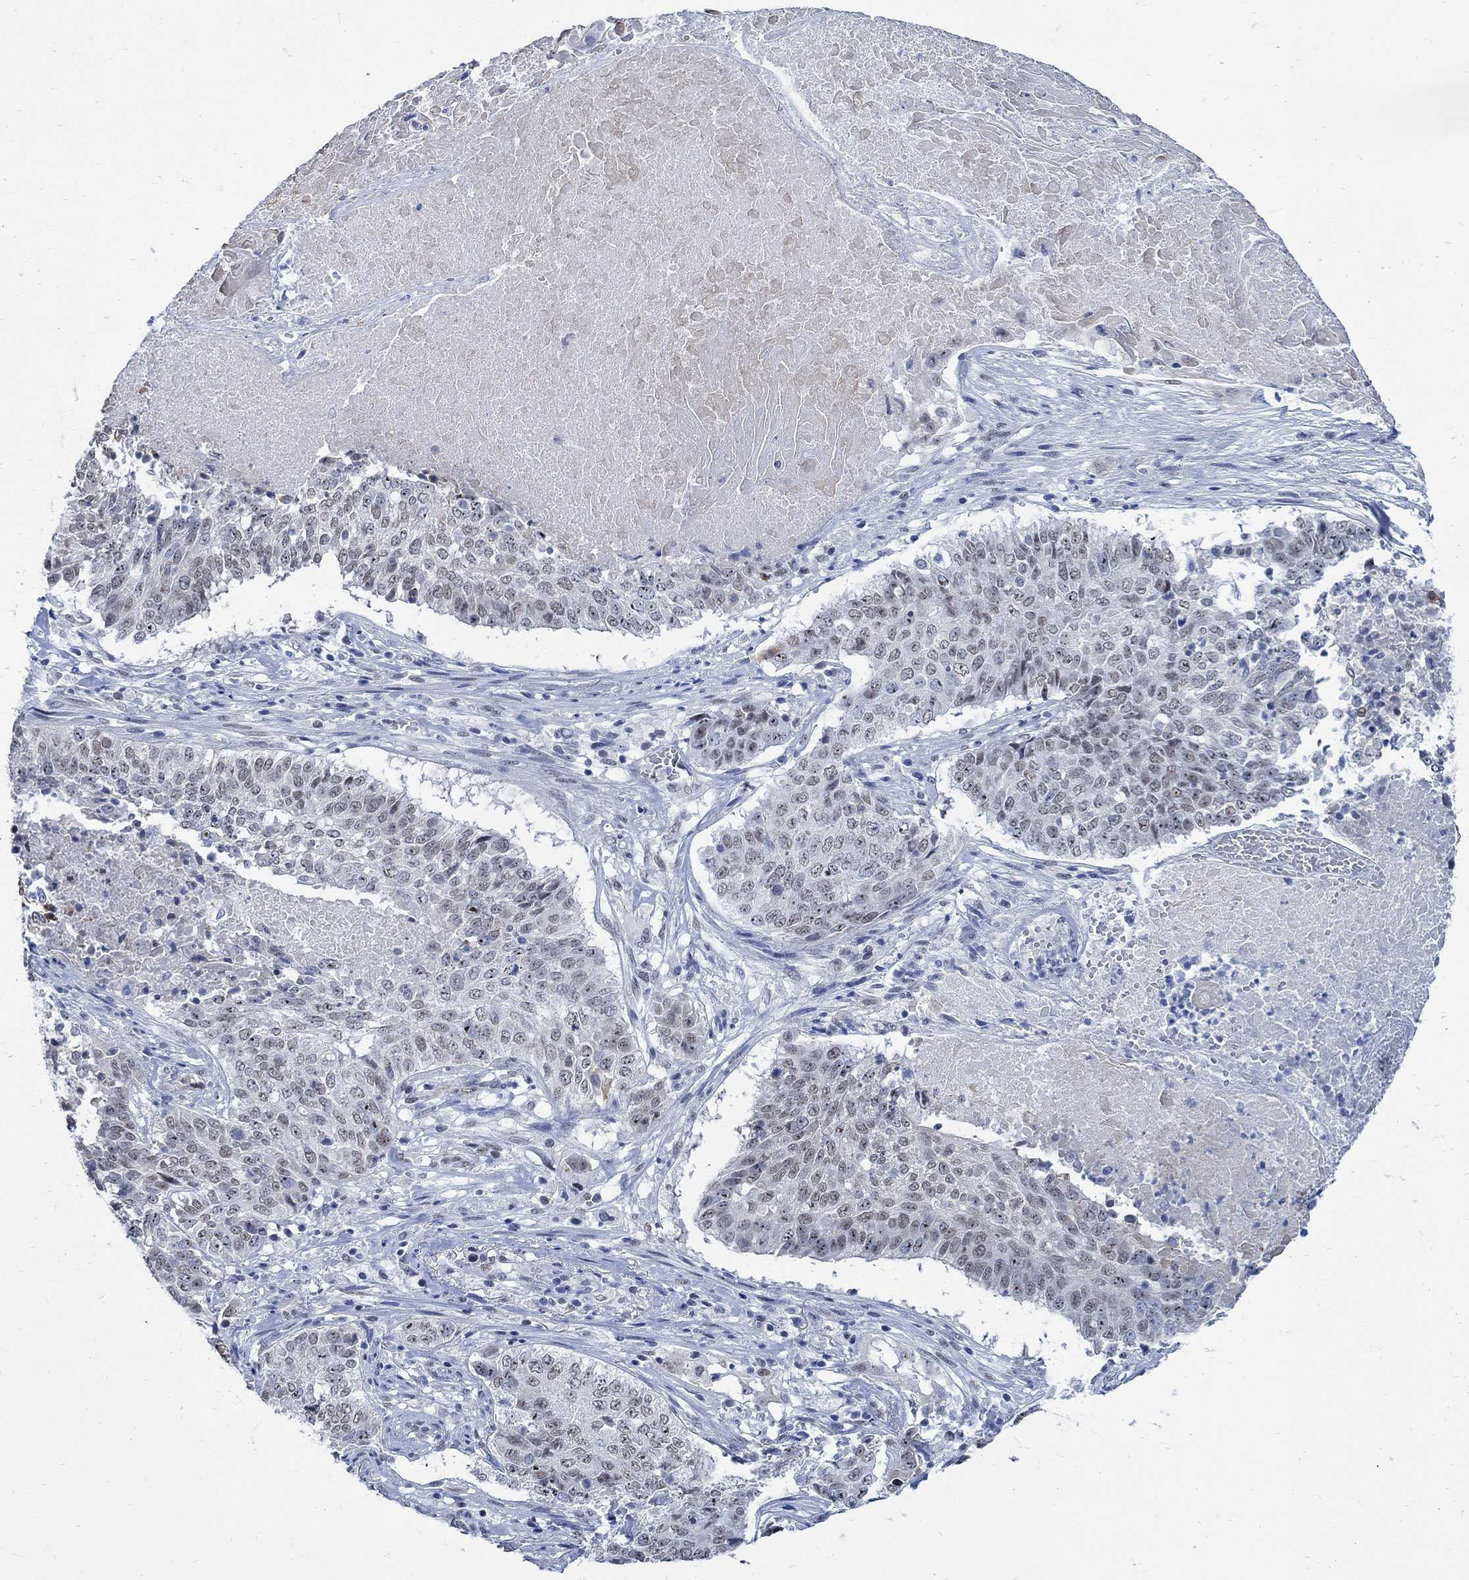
{"staining": {"intensity": "weak", "quantity": "<25%", "location": "nuclear"}, "tissue": "lung cancer", "cell_type": "Tumor cells", "image_type": "cancer", "snomed": [{"axis": "morphology", "description": "Squamous cell carcinoma, NOS"}, {"axis": "topography", "description": "Lung"}], "caption": "DAB immunohistochemical staining of lung cancer (squamous cell carcinoma) demonstrates no significant expression in tumor cells.", "gene": "DLK1", "patient": {"sex": "male", "age": 64}}